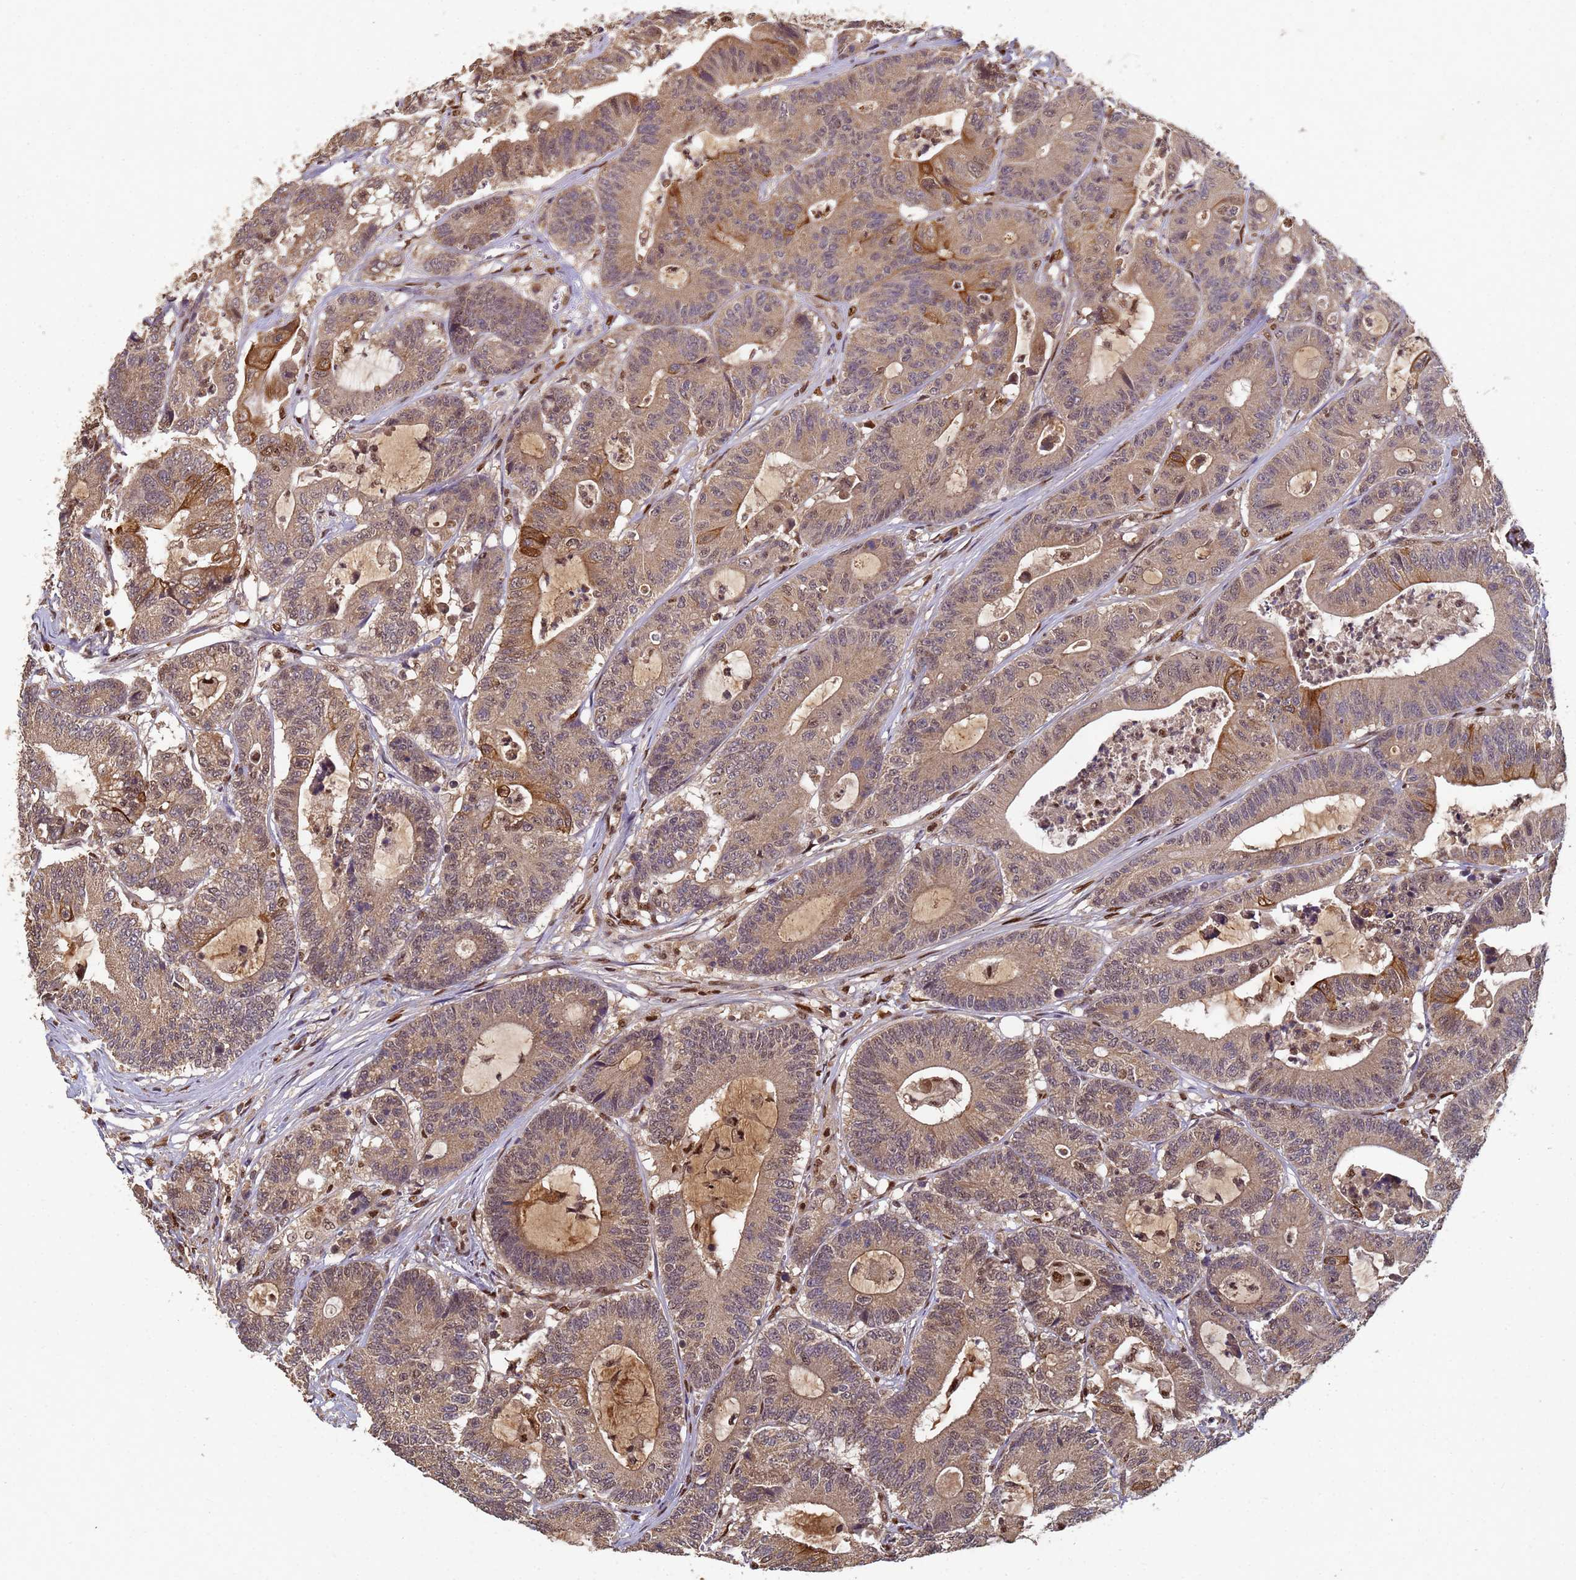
{"staining": {"intensity": "moderate", "quantity": ">75%", "location": "cytoplasmic/membranous"}, "tissue": "colorectal cancer", "cell_type": "Tumor cells", "image_type": "cancer", "snomed": [{"axis": "morphology", "description": "Adenocarcinoma, NOS"}, {"axis": "topography", "description": "Colon"}], "caption": "The photomicrograph reveals a brown stain indicating the presence of a protein in the cytoplasmic/membranous of tumor cells in colorectal adenocarcinoma. (DAB (3,3'-diaminobenzidine) = brown stain, brightfield microscopy at high magnification).", "gene": "SECISBP2", "patient": {"sex": "female", "age": 84}}